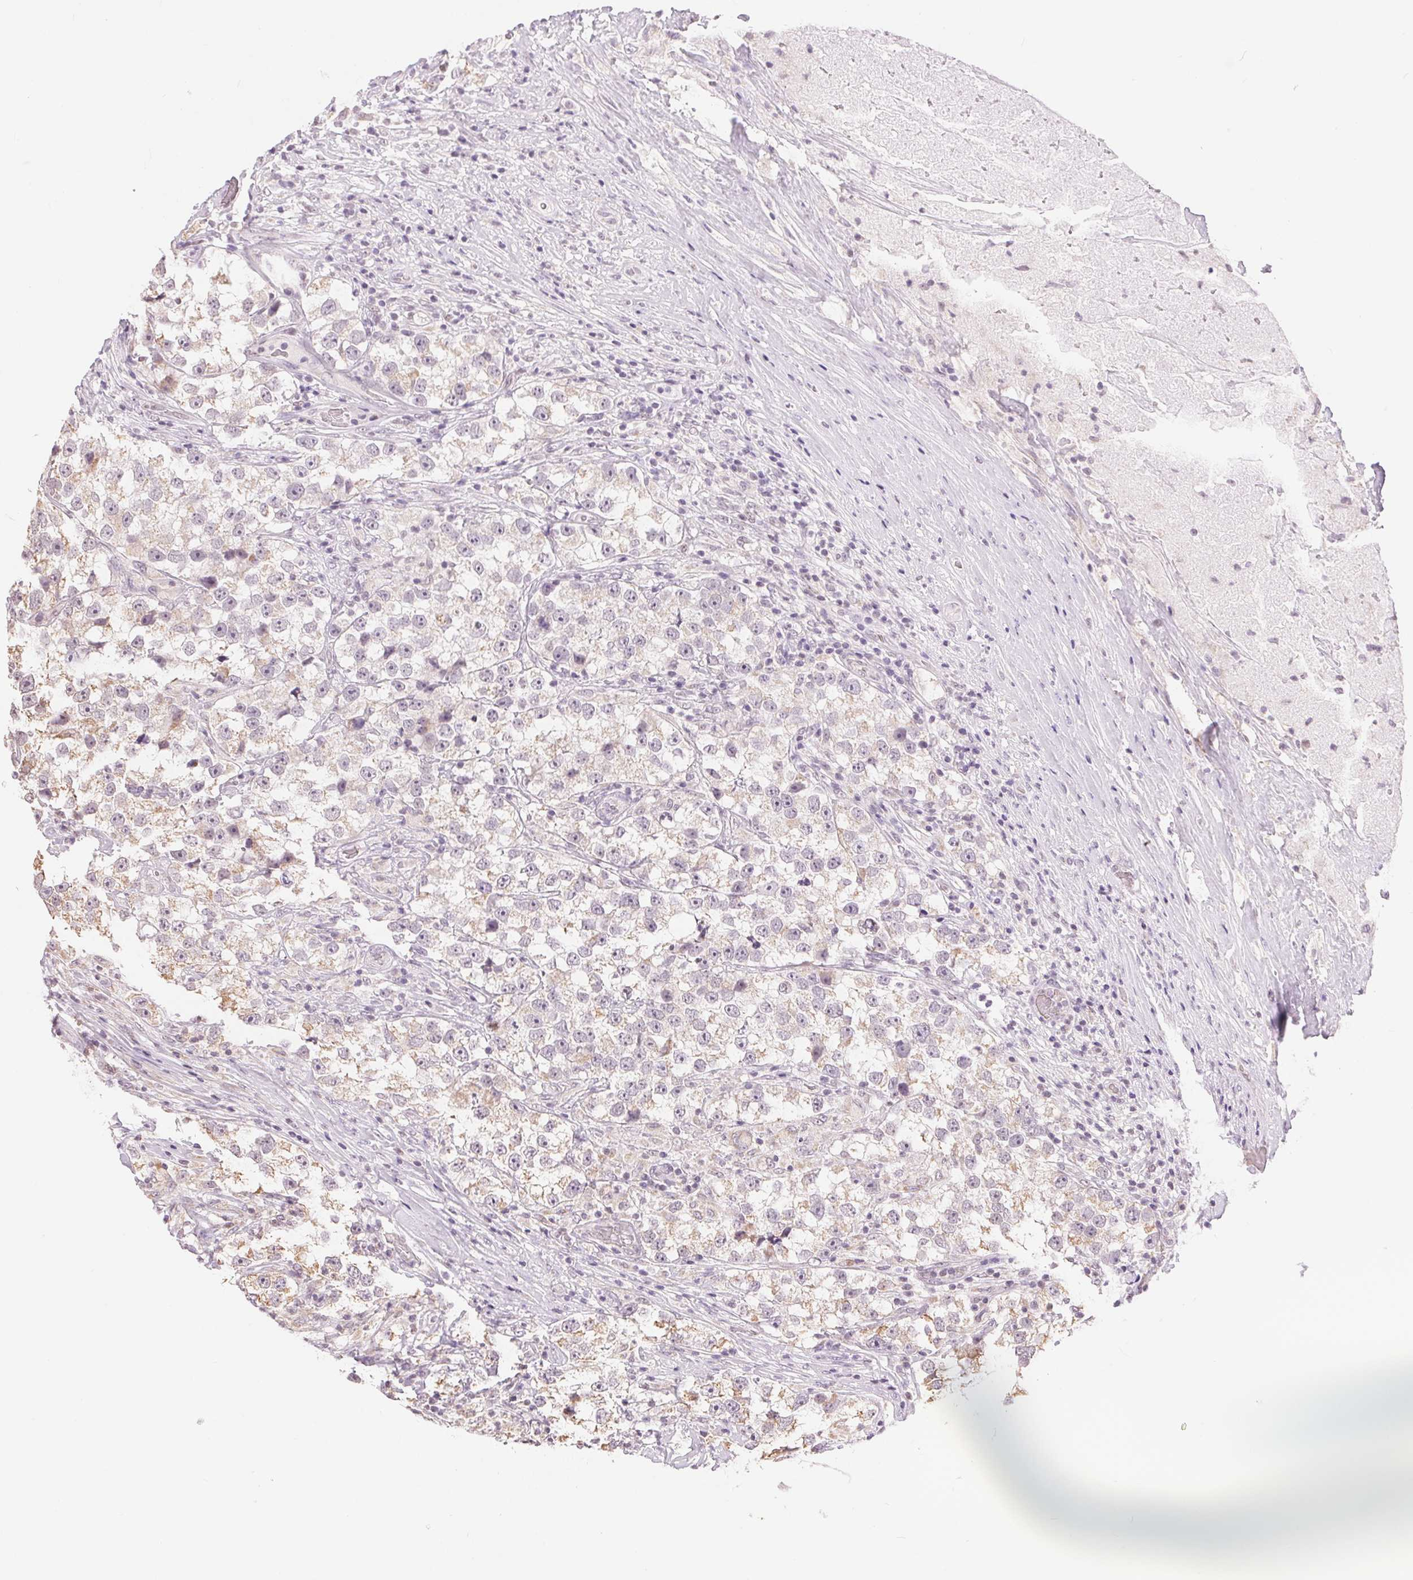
{"staining": {"intensity": "negative", "quantity": "none", "location": "none"}, "tissue": "testis cancer", "cell_type": "Tumor cells", "image_type": "cancer", "snomed": [{"axis": "morphology", "description": "Seminoma, NOS"}, {"axis": "topography", "description": "Testis"}], "caption": "Testis seminoma was stained to show a protein in brown. There is no significant positivity in tumor cells.", "gene": "POU2F2", "patient": {"sex": "male", "age": 46}}